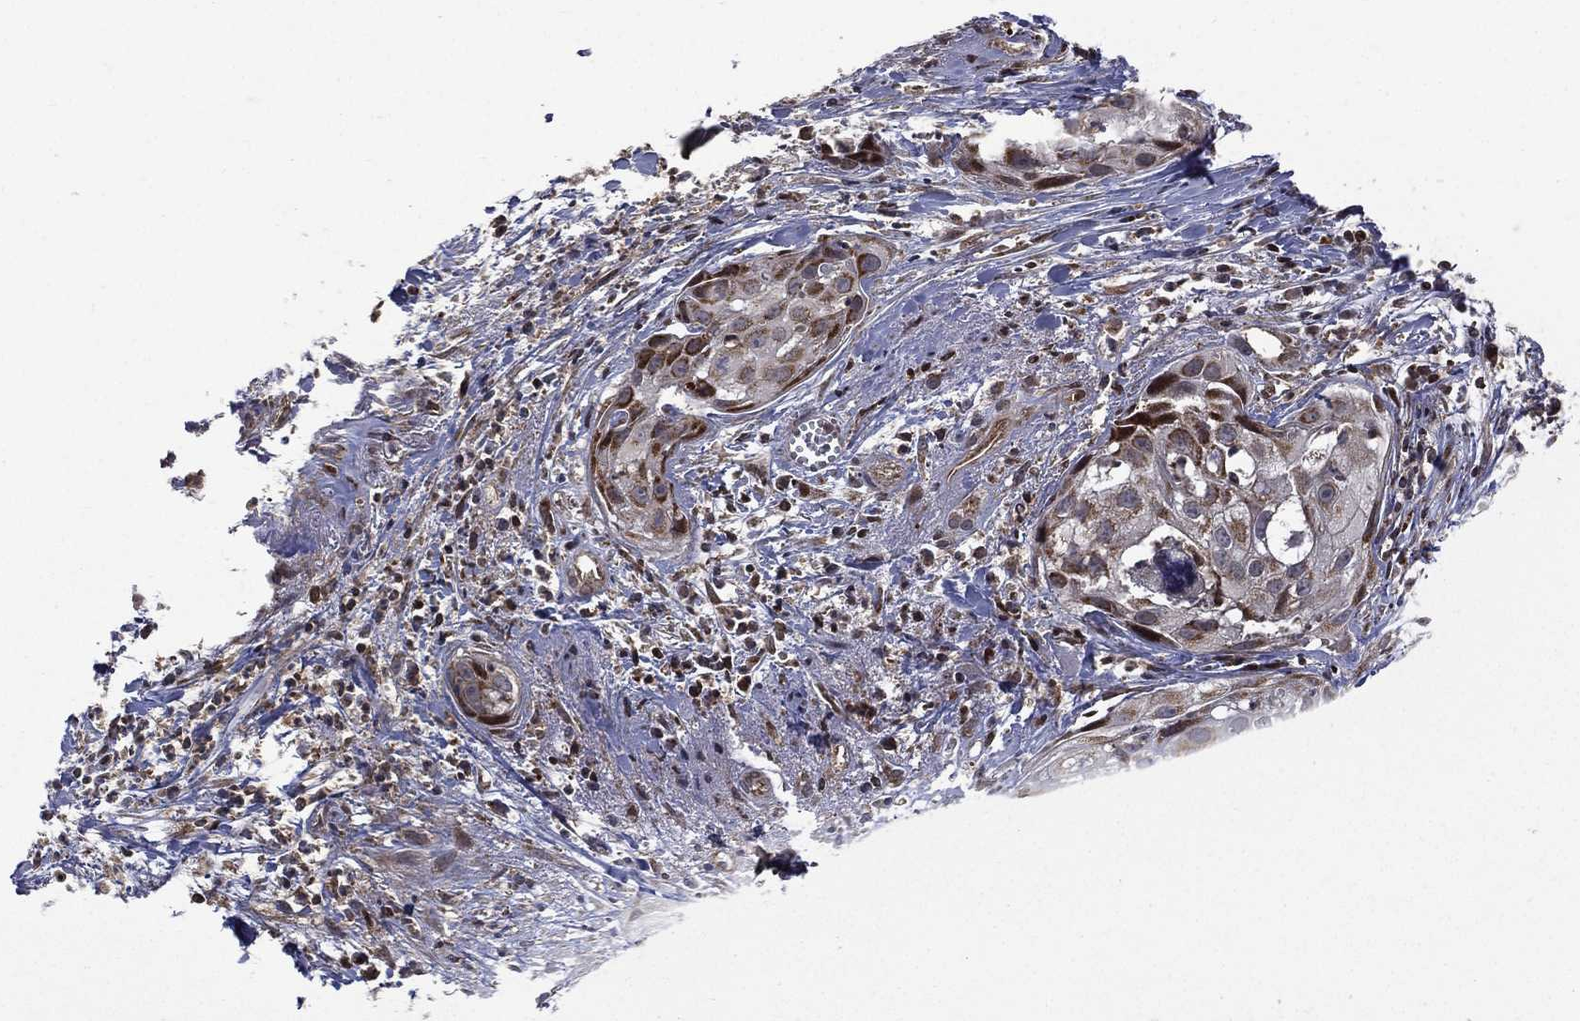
{"staining": {"intensity": "strong", "quantity": "<25%", "location": "cytoplasmic/membranous"}, "tissue": "cervical cancer", "cell_type": "Tumor cells", "image_type": "cancer", "snomed": [{"axis": "morphology", "description": "Squamous cell carcinoma, NOS"}, {"axis": "topography", "description": "Cervix"}], "caption": "This micrograph demonstrates cervical cancer stained with immunohistochemistry (IHC) to label a protein in brown. The cytoplasmic/membranous of tumor cells show strong positivity for the protein. Nuclei are counter-stained blue.", "gene": "GIMAP6", "patient": {"sex": "female", "age": 53}}